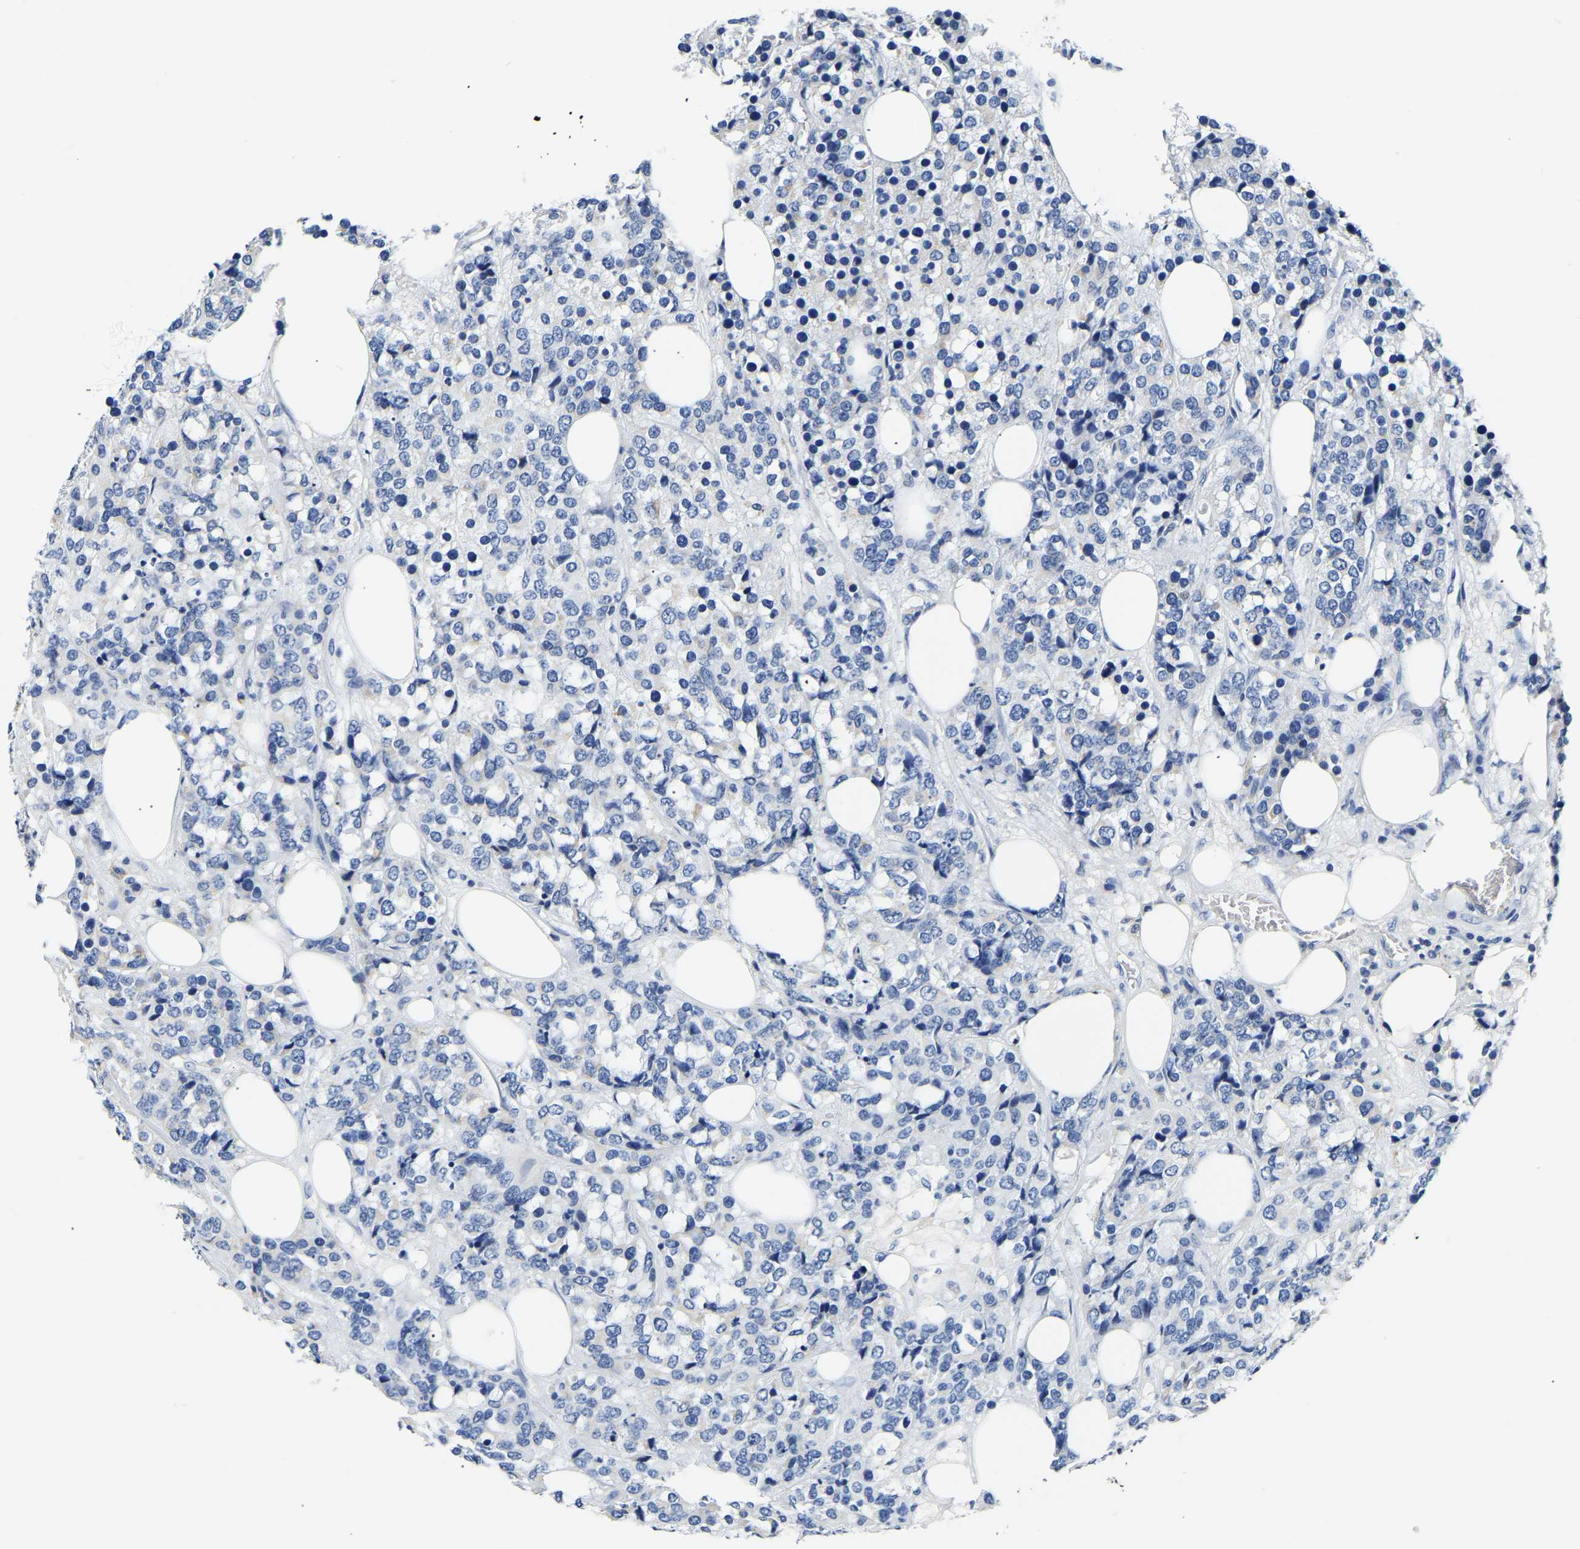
{"staining": {"intensity": "negative", "quantity": "none", "location": "none"}, "tissue": "breast cancer", "cell_type": "Tumor cells", "image_type": "cancer", "snomed": [{"axis": "morphology", "description": "Lobular carcinoma"}, {"axis": "topography", "description": "Breast"}], "caption": "Photomicrograph shows no significant protein staining in tumor cells of breast lobular carcinoma.", "gene": "PCK2", "patient": {"sex": "female", "age": 59}}